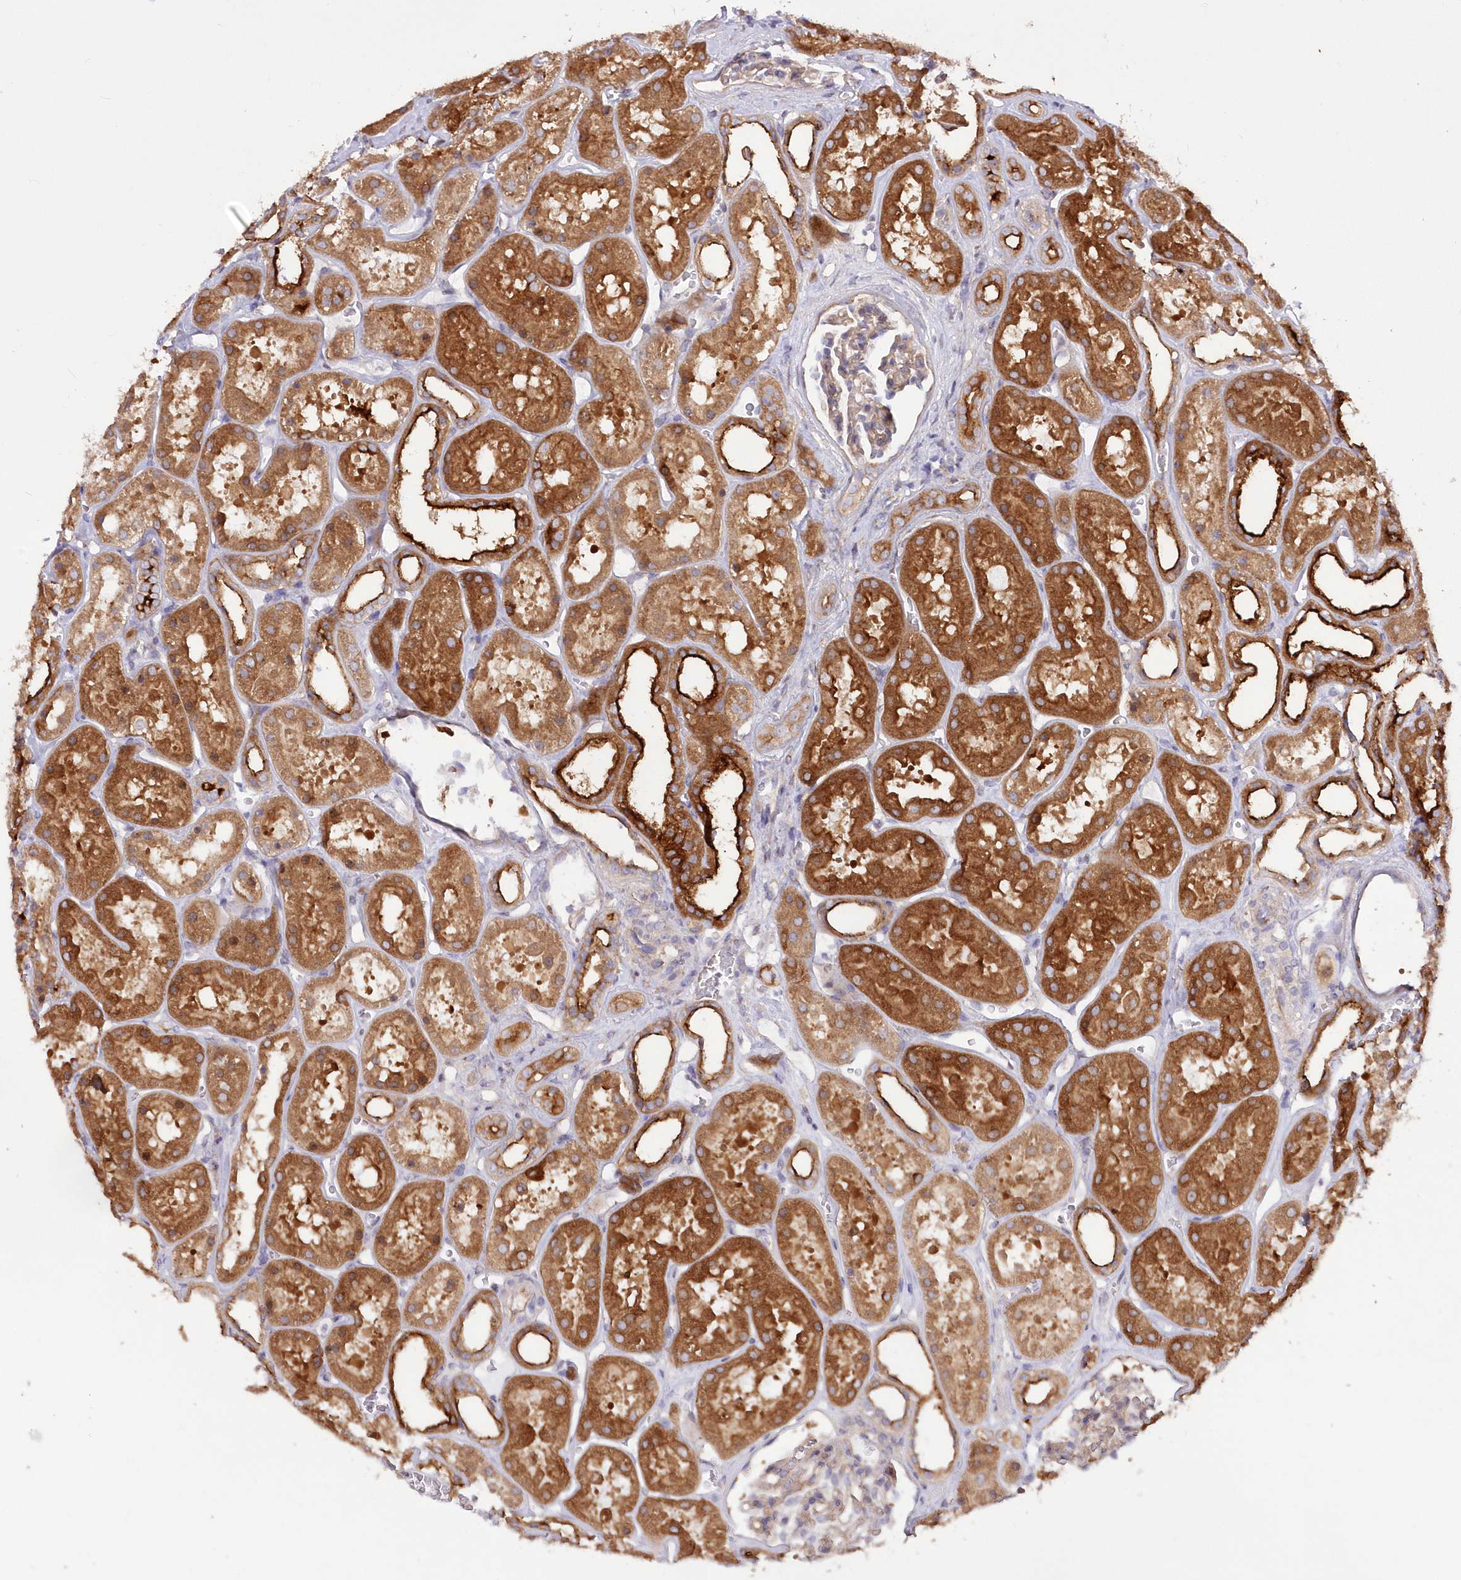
{"staining": {"intensity": "weak", "quantity": "25%-75%", "location": "cytoplasmic/membranous"}, "tissue": "kidney", "cell_type": "Cells in glomeruli", "image_type": "normal", "snomed": [{"axis": "morphology", "description": "Normal tissue, NOS"}, {"axis": "topography", "description": "Kidney"}], "caption": "Immunohistochemistry of normal human kidney displays low levels of weak cytoplasmic/membranous staining in approximately 25%-75% of cells in glomeruli. (Stains: DAB in brown, nuclei in blue, Microscopy: brightfield microscopy at high magnification).", "gene": "RAB11FIP5", "patient": {"sex": "female", "age": 41}}